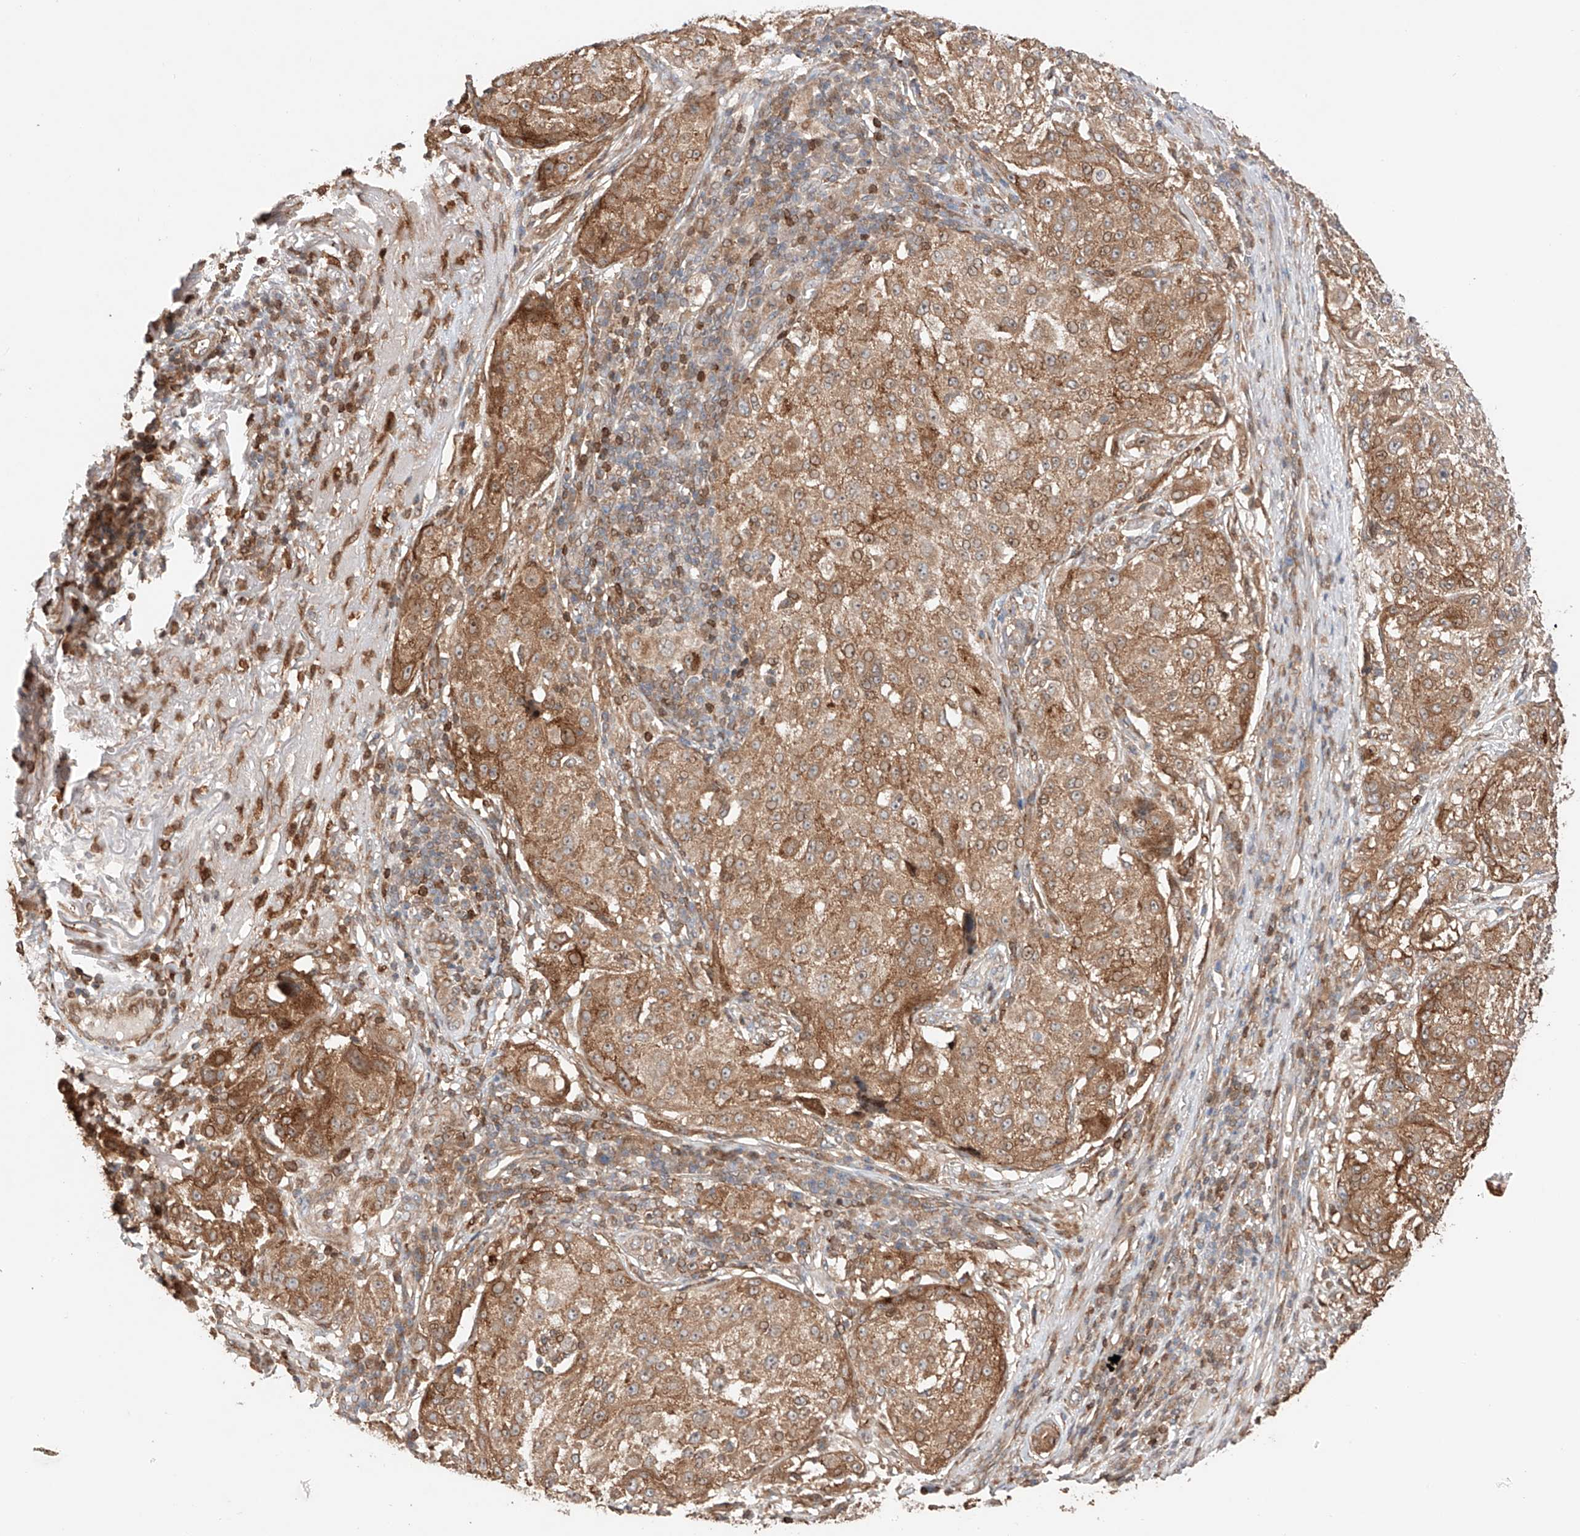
{"staining": {"intensity": "moderate", "quantity": ">75%", "location": "cytoplasmic/membranous,nuclear"}, "tissue": "melanoma", "cell_type": "Tumor cells", "image_type": "cancer", "snomed": [{"axis": "morphology", "description": "Necrosis, NOS"}, {"axis": "morphology", "description": "Malignant melanoma, NOS"}, {"axis": "topography", "description": "Skin"}], "caption": "The immunohistochemical stain highlights moderate cytoplasmic/membranous and nuclear positivity in tumor cells of malignant melanoma tissue.", "gene": "IGSF22", "patient": {"sex": "female", "age": 87}}